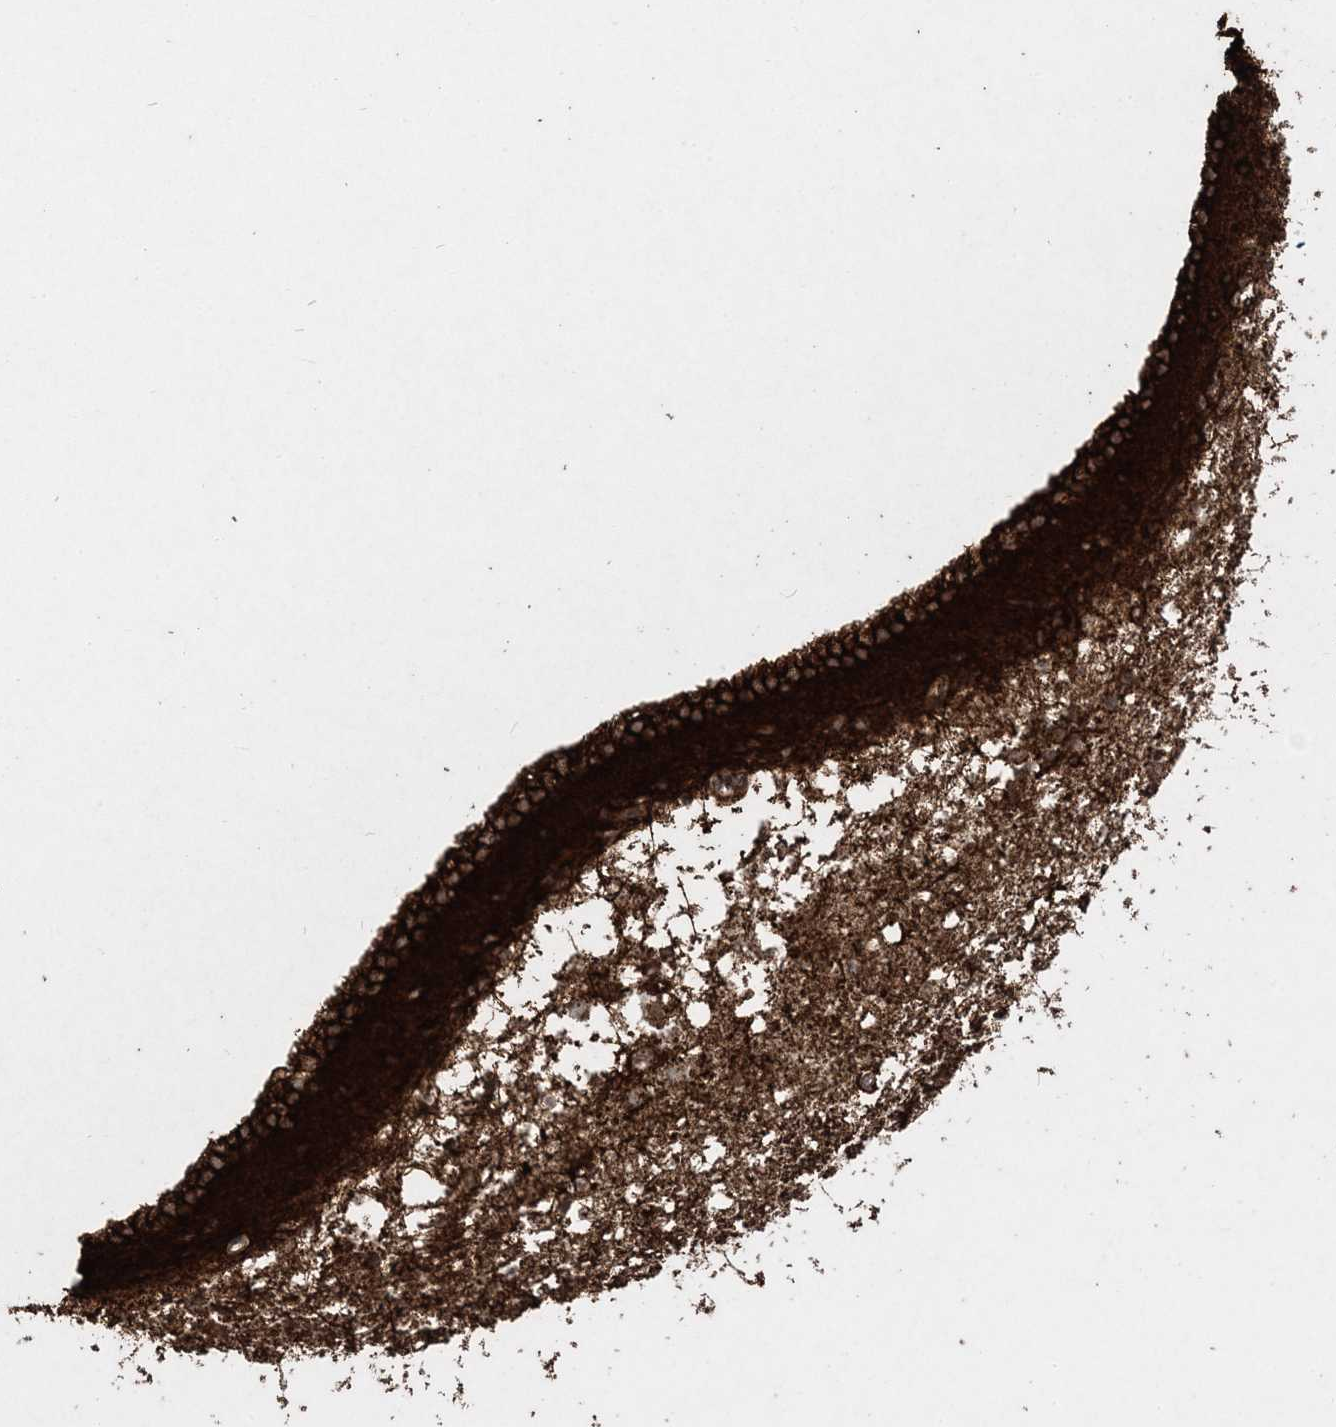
{"staining": {"intensity": "strong", "quantity": ">75%", "location": "cytoplasmic/membranous"}, "tissue": "caudate", "cell_type": "Glial cells", "image_type": "normal", "snomed": [{"axis": "morphology", "description": "Normal tissue, NOS"}, {"axis": "topography", "description": "Lateral ventricle wall"}], "caption": "Immunohistochemical staining of normal caudate demonstrates strong cytoplasmic/membranous protein staining in approximately >75% of glial cells. The staining was performed using DAB, with brown indicating positive protein expression. Nuclei are stained blue with hematoxylin.", "gene": "LRPPRC", "patient": {"sex": "male", "age": 45}}